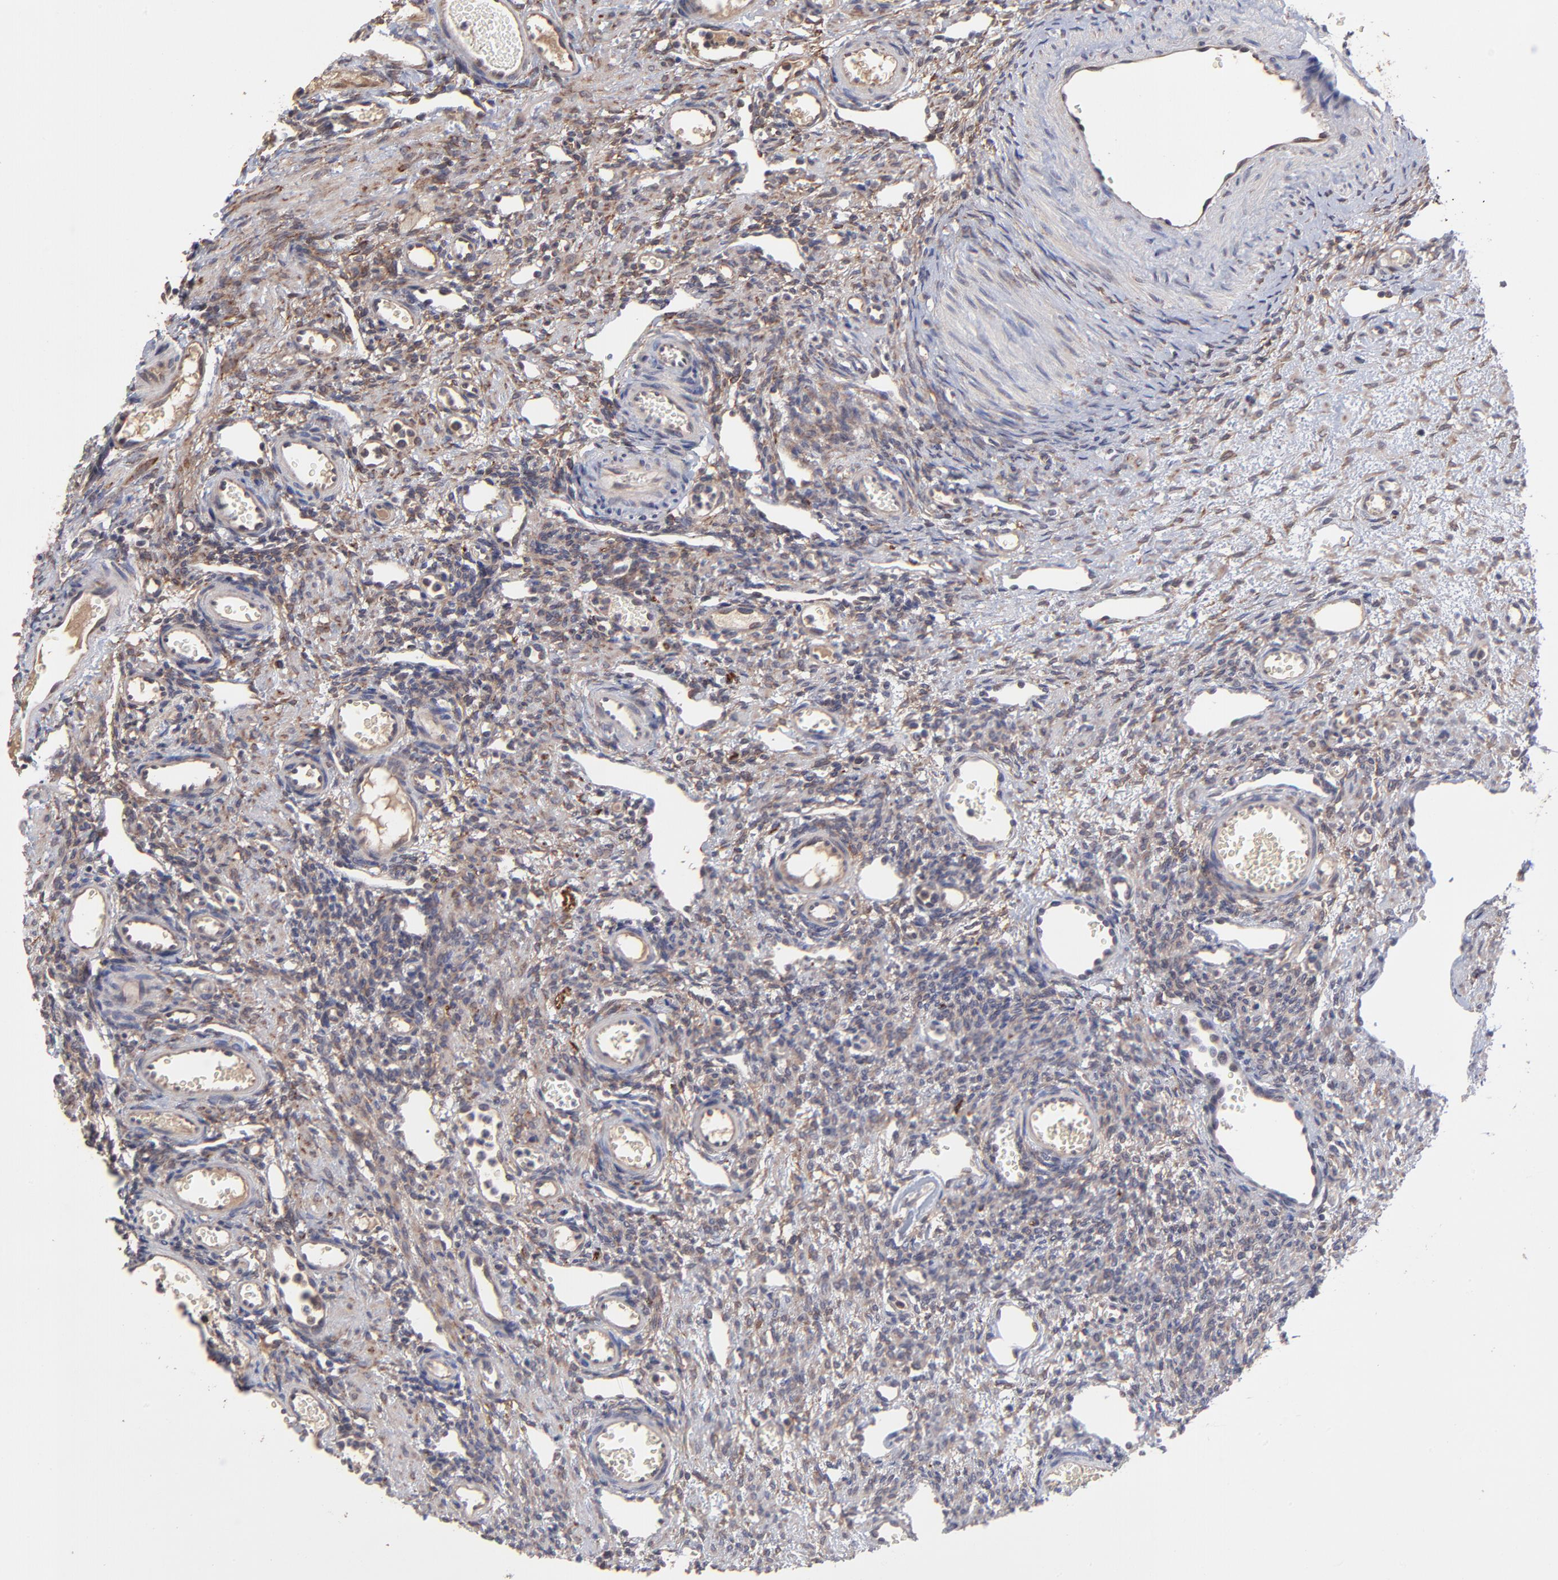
{"staining": {"intensity": "weak", "quantity": ">75%", "location": "cytoplasmic/membranous"}, "tissue": "ovary", "cell_type": "Follicle cells", "image_type": "normal", "snomed": [{"axis": "morphology", "description": "Normal tissue, NOS"}, {"axis": "topography", "description": "Ovary"}], "caption": "Follicle cells exhibit low levels of weak cytoplasmic/membranous expression in approximately >75% of cells in normal human ovary.", "gene": "CHL1", "patient": {"sex": "female", "age": 33}}